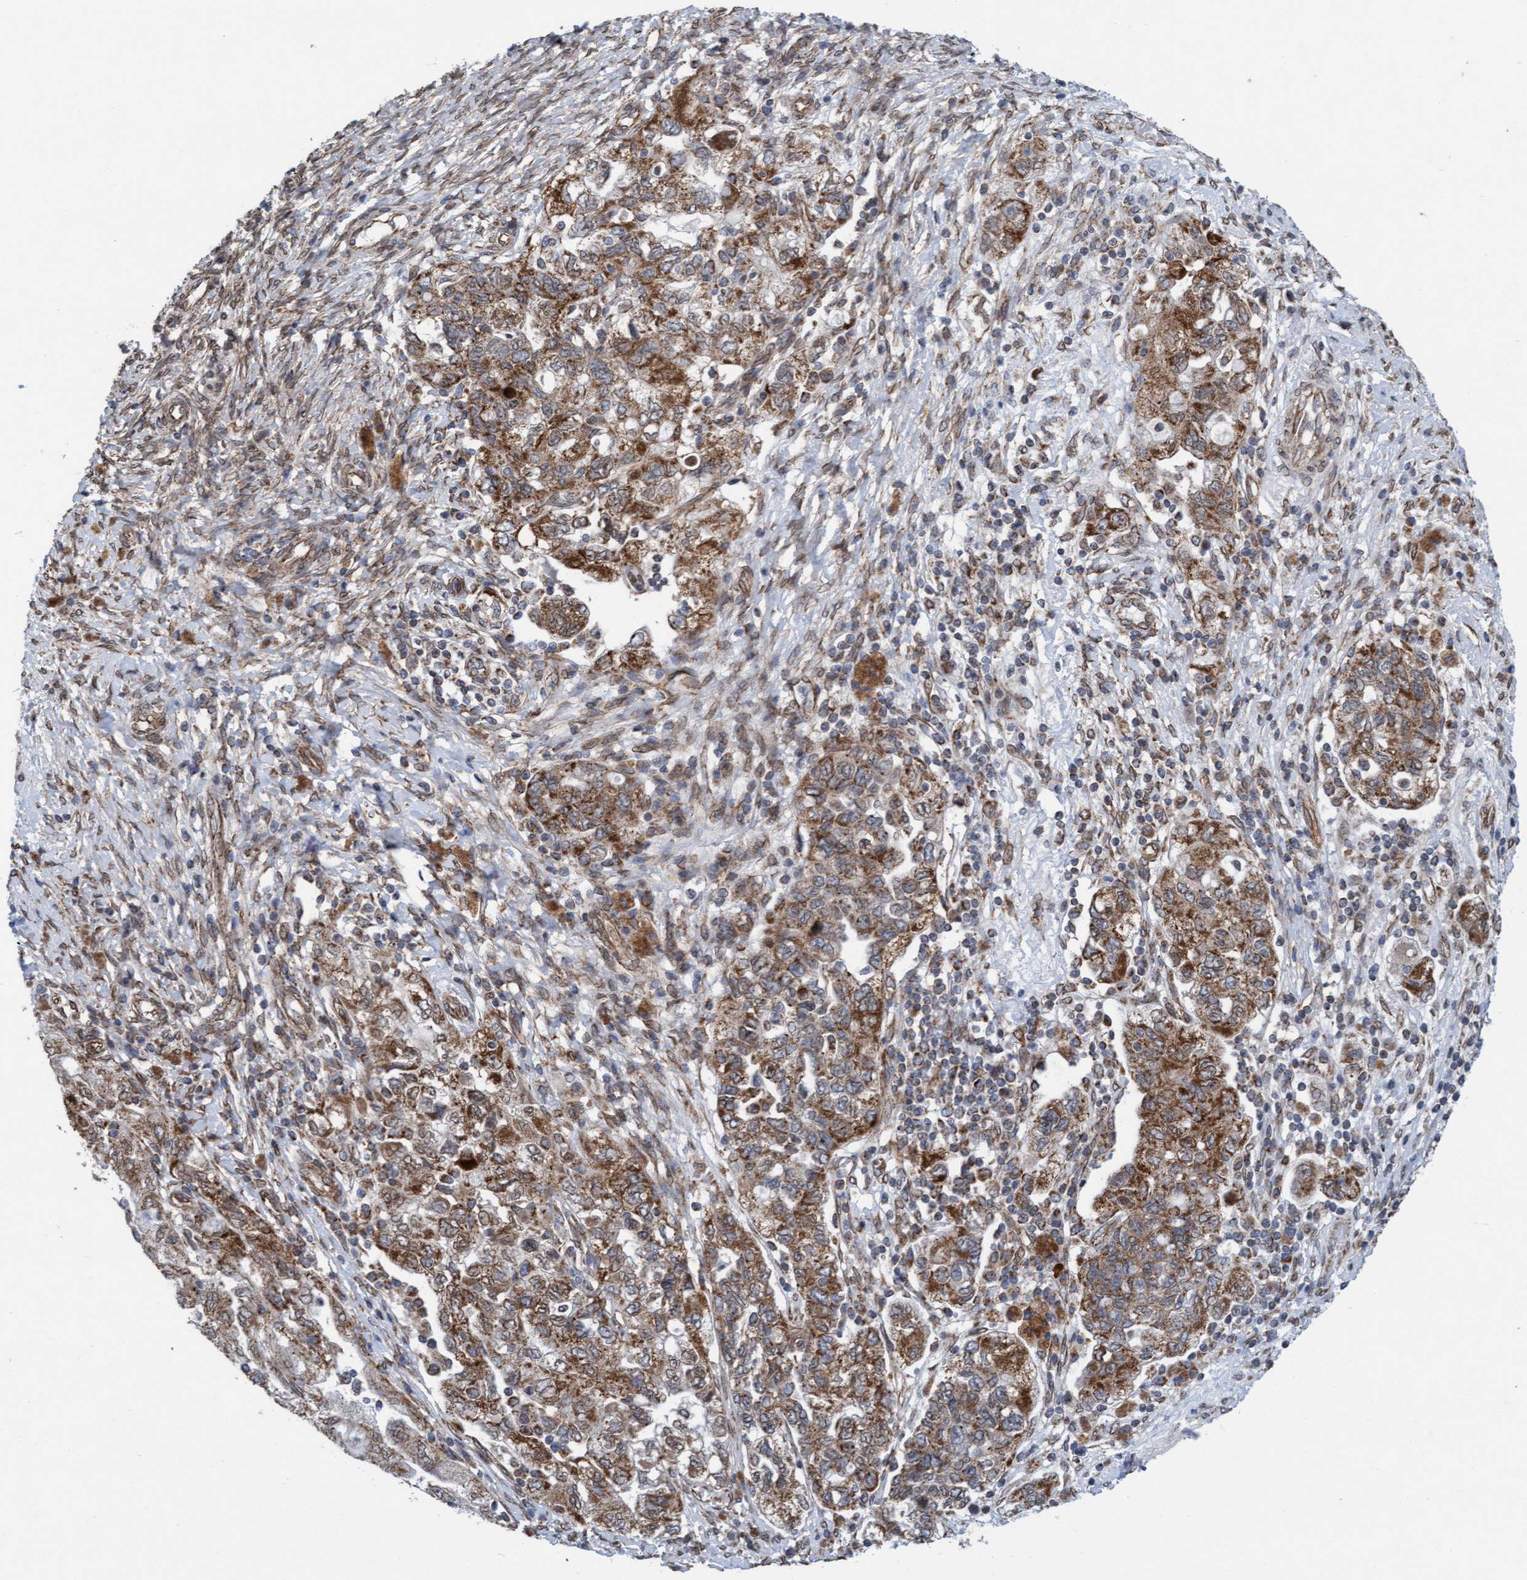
{"staining": {"intensity": "moderate", "quantity": ">75%", "location": "cytoplasmic/membranous"}, "tissue": "ovarian cancer", "cell_type": "Tumor cells", "image_type": "cancer", "snomed": [{"axis": "morphology", "description": "Carcinoma, NOS"}, {"axis": "morphology", "description": "Cystadenocarcinoma, serous, NOS"}, {"axis": "topography", "description": "Ovary"}], "caption": "IHC image of neoplastic tissue: ovarian cancer (carcinoma) stained using immunohistochemistry (IHC) displays medium levels of moderate protein expression localized specifically in the cytoplasmic/membranous of tumor cells, appearing as a cytoplasmic/membranous brown color.", "gene": "MRPS23", "patient": {"sex": "female", "age": 69}}